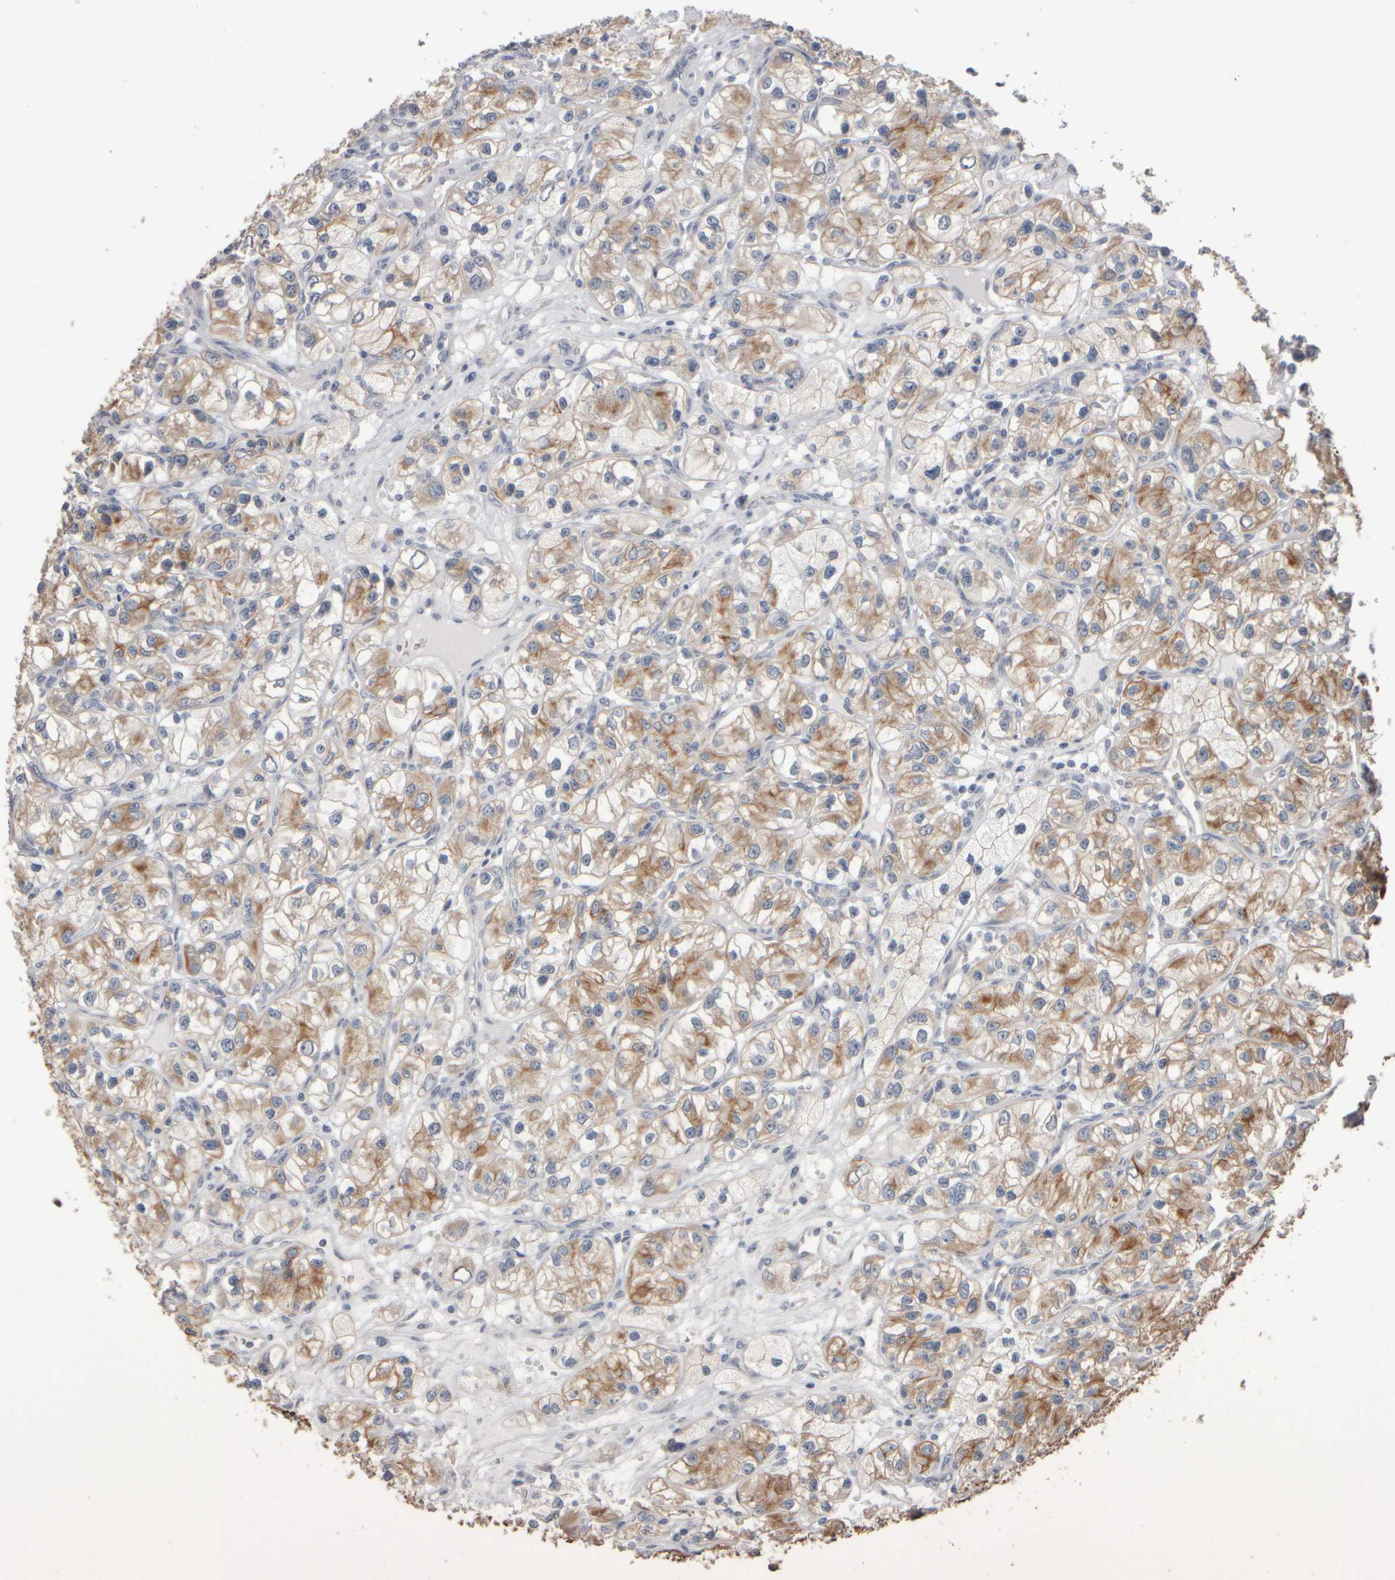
{"staining": {"intensity": "moderate", "quantity": ">75%", "location": "cytoplasmic/membranous"}, "tissue": "renal cancer", "cell_type": "Tumor cells", "image_type": "cancer", "snomed": [{"axis": "morphology", "description": "Adenocarcinoma, NOS"}, {"axis": "topography", "description": "Kidney"}], "caption": "IHC (DAB (3,3'-diaminobenzidine)) staining of renal adenocarcinoma displays moderate cytoplasmic/membranous protein expression in about >75% of tumor cells.", "gene": "EPHX2", "patient": {"sex": "female", "age": 57}}